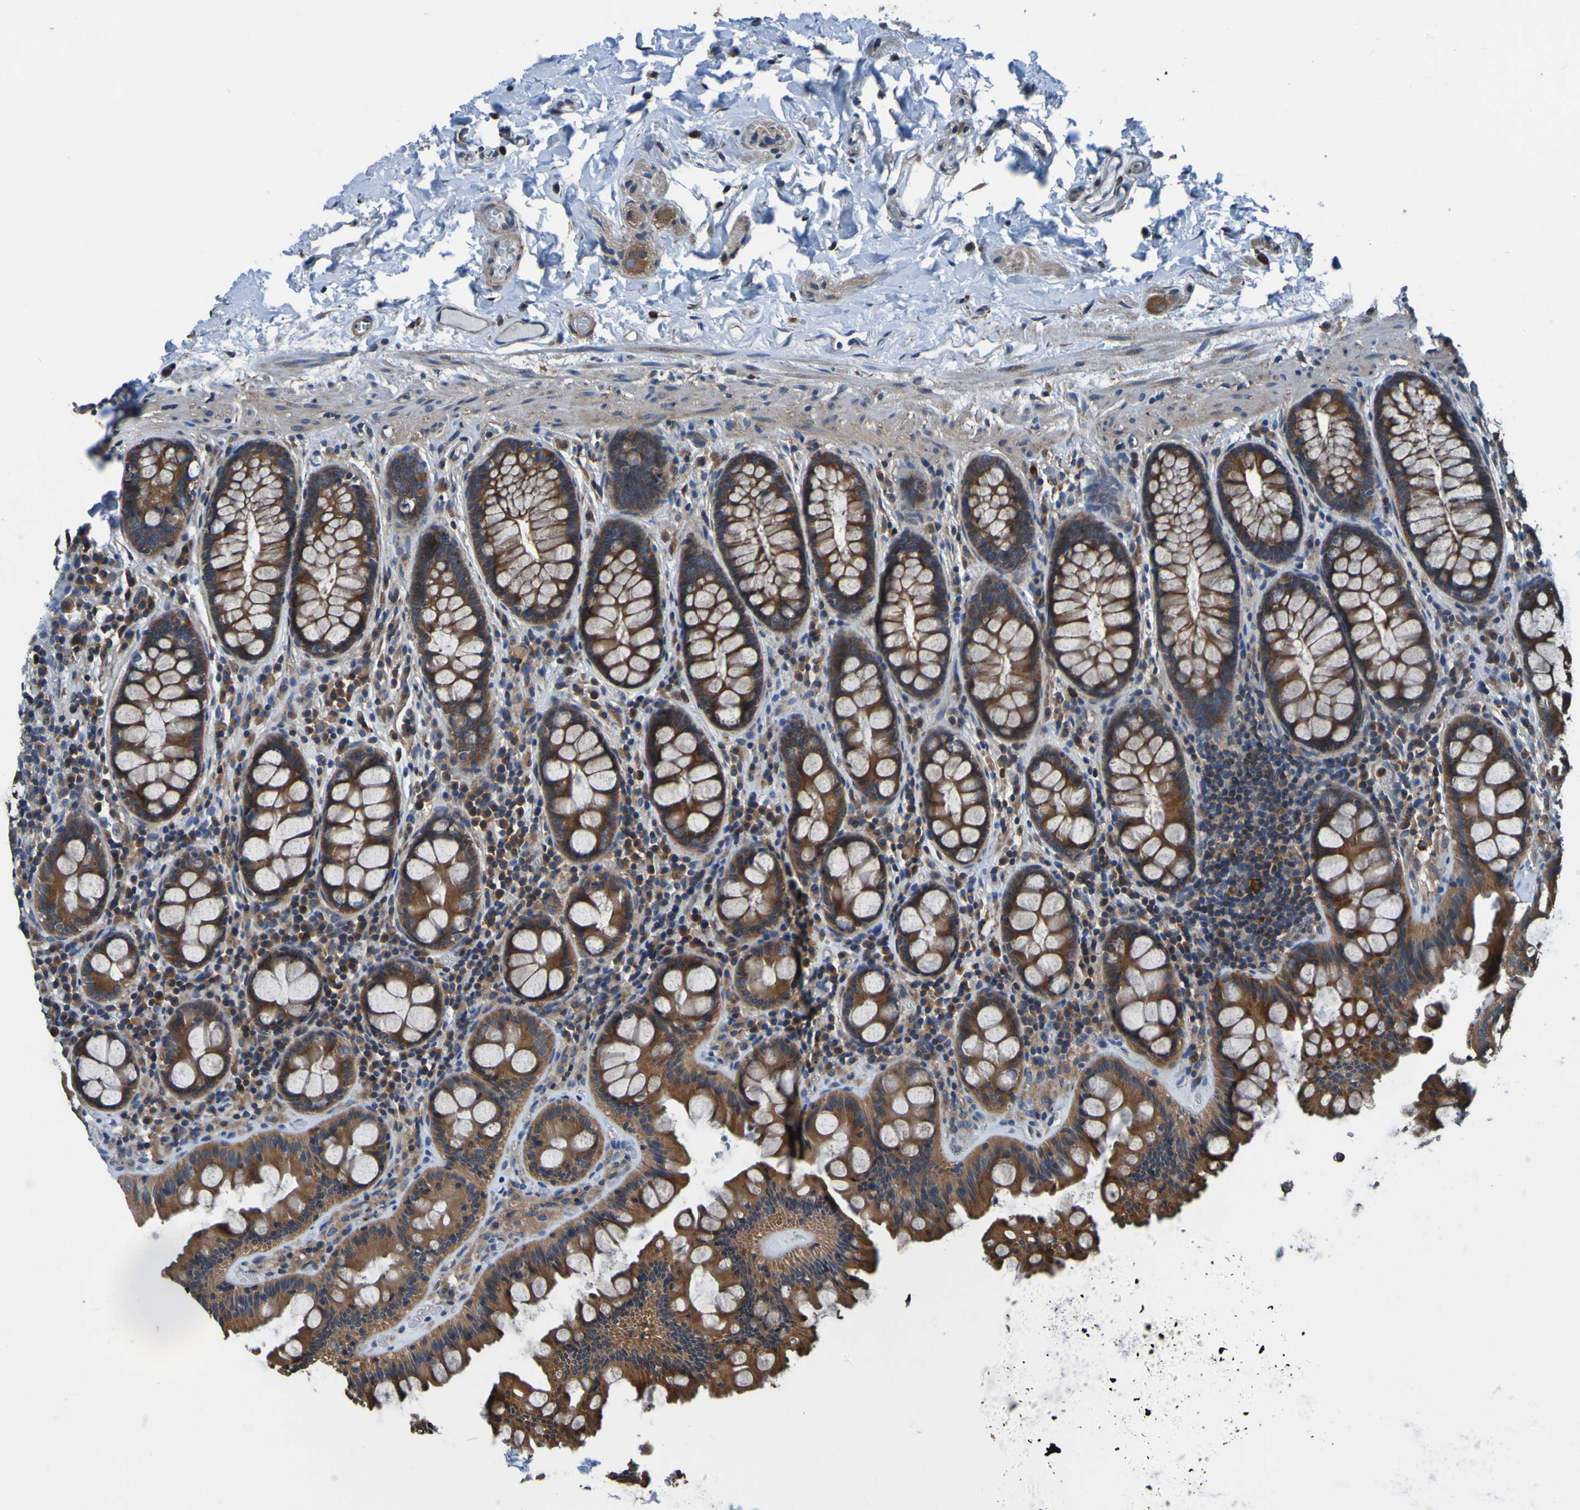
{"staining": {"intensity": "moderate", "quantity": "25%-75%", "location": "cytoplasmic/membranous"}, "tissue": "colon", "cell_type": "Endothelial cells", "image_type": "normal", "snomed": [{"axis": "morphology", "description": "Normal tissue, NOS"}, {"axis": "topography", "description": "Colon"}], "caption": "A high-resolution photomicrograph shows immunohistochemistry (IHC) staining of unremarkable colon, which demonstrates moderate cytoplasmic/membranous positivity in approximately 25%-75% of endothelial cells. (DAB = brown stain, brightfield microscopy at high magnification).", "gene": "RAB5B", "patient": {"sex": "female", "age": 80}}